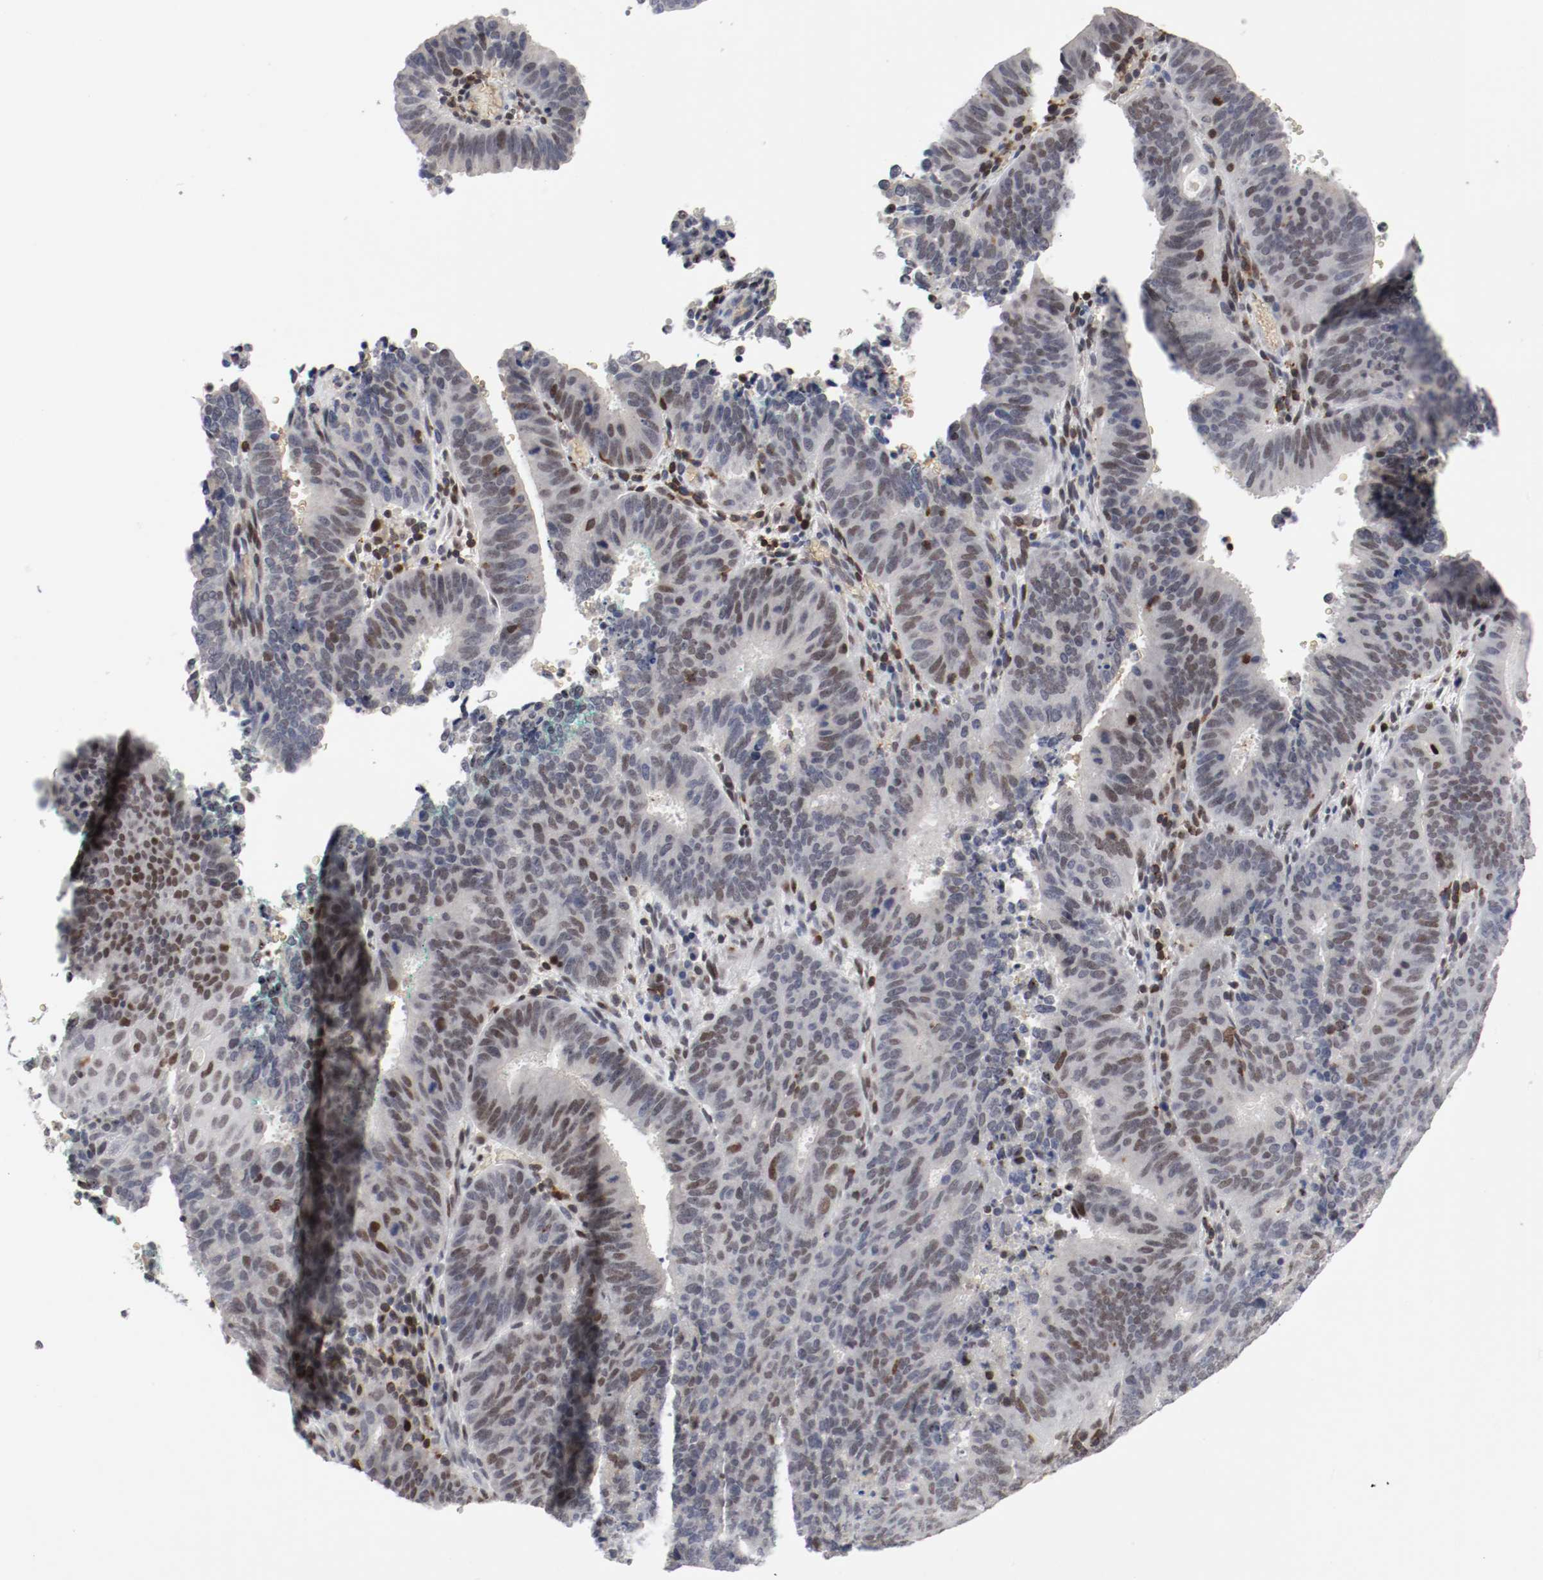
{"staining": {"intensity": "weak", "quantity": "25%-75%", "location": "nuclear"}, "tissue": "cervical cancer", "cell_type": "Tumor cells", "image_type": "cancer", "snomed": [{"axis": "morphology", "description": "Adenocarcinoma, NOS"}, {"axis": "topography", "description": "Cervix"}], "caption": "The micrograph reveals immunohistochemical staining of cervical cancer (adenocarcinoma). There is weak nuclear positivity is appreciated in approximately 25%-75% of tumor cells.", "gene": "JUND", "patient": {"sex": "female", "age": 44}}